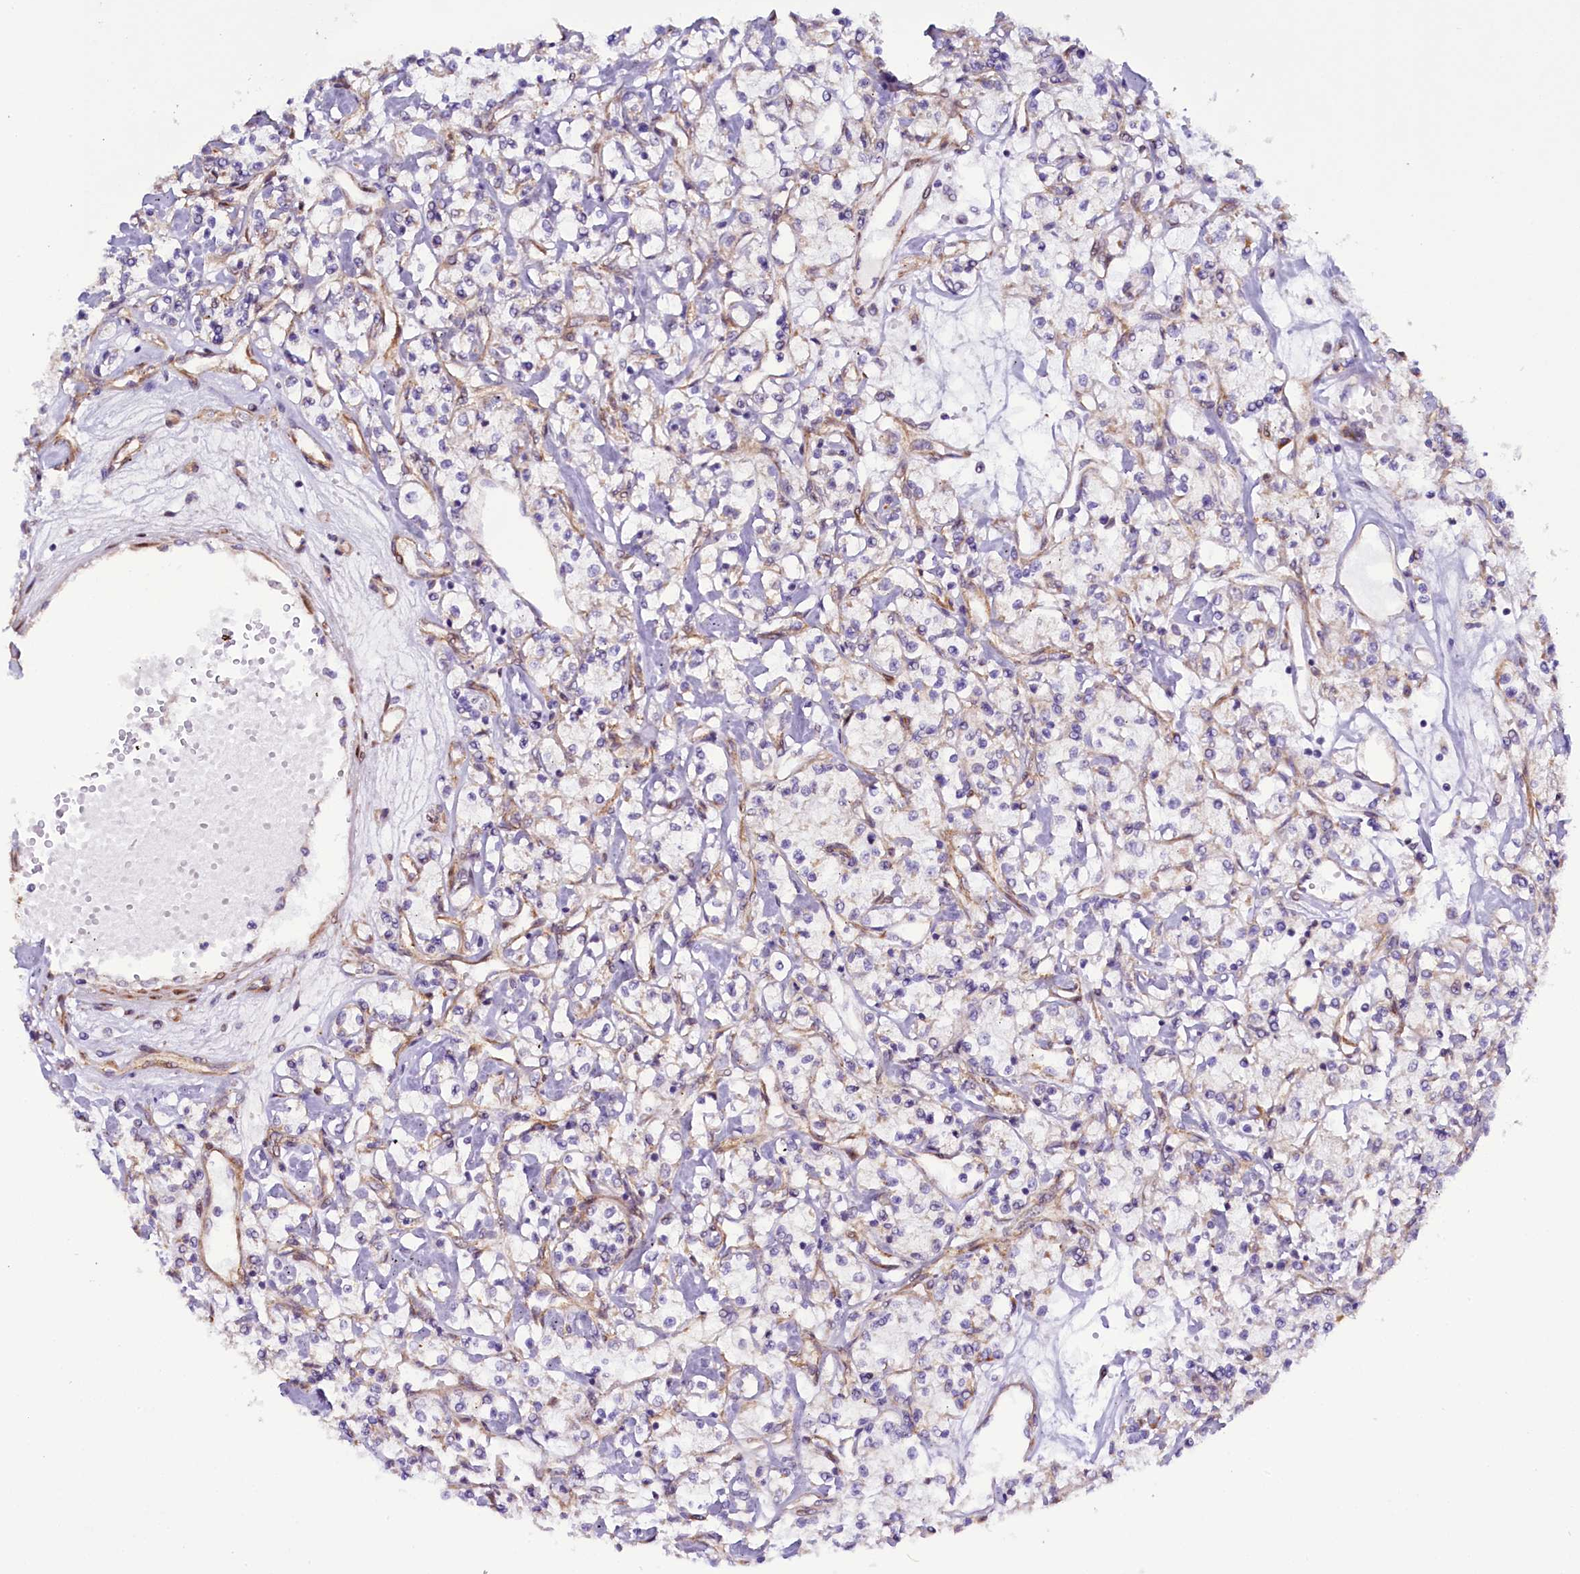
{"staining": {"intensity": "moderate", "quantity": "25%-75%", "location": "cytoplasmic/membranous"}, "tissue": "renal cancer", "cell_type": "Tumor cells", "image_type": "cancer", "snomed": [{"axis": "morphology", "description": "Adenocarcinoma, NOS"}, {"axis": "topography", "description": "Kidney"}], "caption": "The photomicrograph demonstrates staining of renal cancer, revealing moderate cytoplasmic/membranous protein expression (brown color) within tumor cells. (Brightfield microscopy of DAB IHC at high magnification).", "gene": "UACA", "patient": {"sex": "female", "age": 59}}